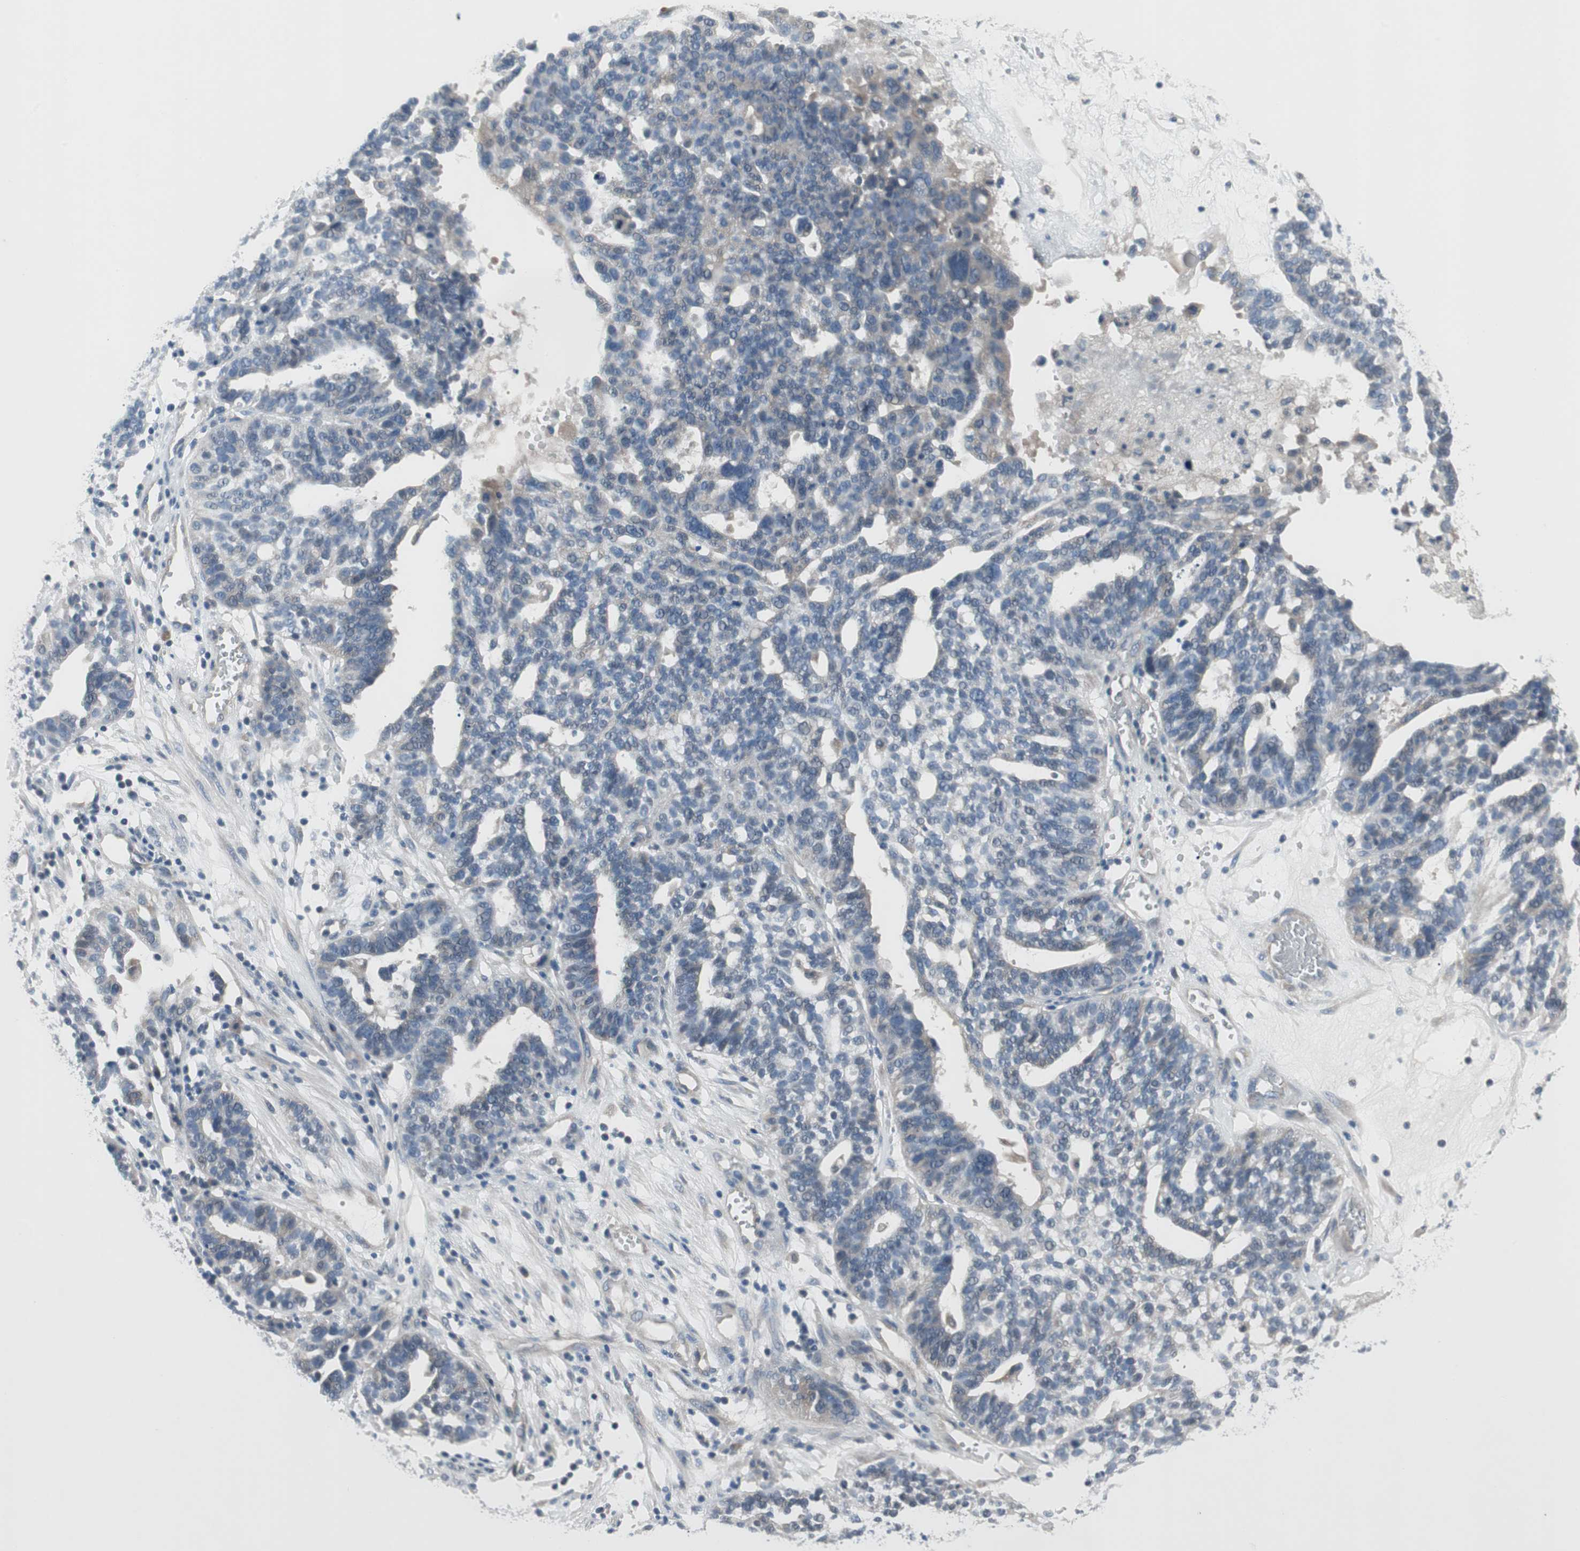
{"staining": {"intensity": "negative", "quantity": "none", "location": "none"}, "tissue": "ovarian cancer", "cell_type": "Tumor cells", "image_type": "cancer", "snomed": [{"axis": "morphology", "description": "Cystadenocarcinoma, serous, NOS"}, {"axis": "topography", "description": "Ovary"}], "caption": "Tumor cells are negative for protein expression in human ovarian serous cystadenocarcinoma. (Immunohistochemistry (ihc), brightfield microscopy, high magnification).", "gene": "PIGR", "patient": {"sex": "female", "age": 59}}